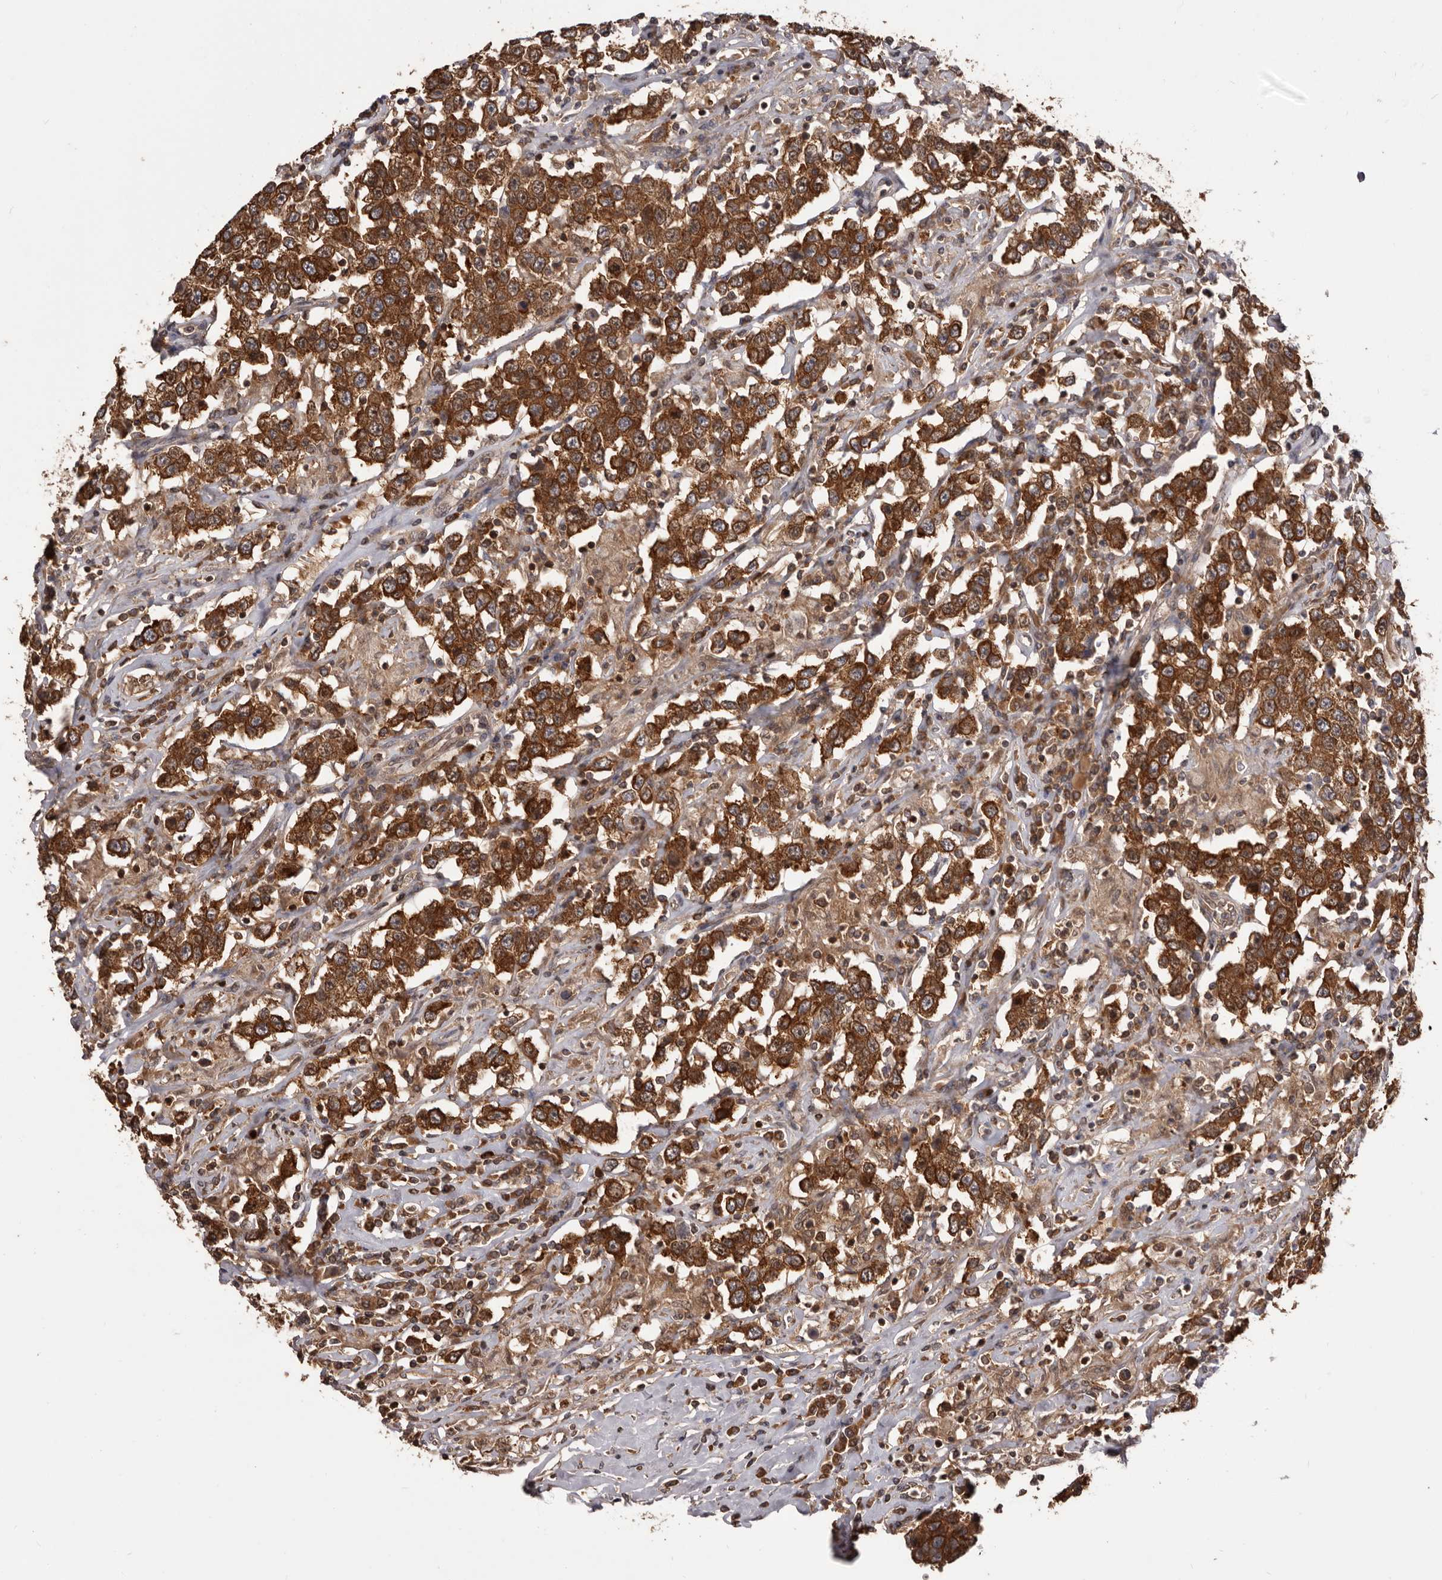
{"staining": {"intensity": "strong", "quantity": ">75%", "location": "cytoplasmic/membranous"}, "tissue": "testis cancer", "cell_type": "Tumor cells", "image_type": "cancer", "snomed": [{"axis": "morphology", "description": "Seminoma, NOS"}, {"axis": "topography", "description": "Testis"}], "caption": "Immunohistochemistry (IHC) histopathology image of neoplastic tissue: human testis seminoma stained using immunohistochemistry (IHC) exhibits high levels of strong protein expression localized specifically in the cytoplasmic/membranous of tumor cells, appearing as a cytoplasmic/membranous brown color.", "gene": "HBS1L", "patient": {"sex": "male", "age": 41}}